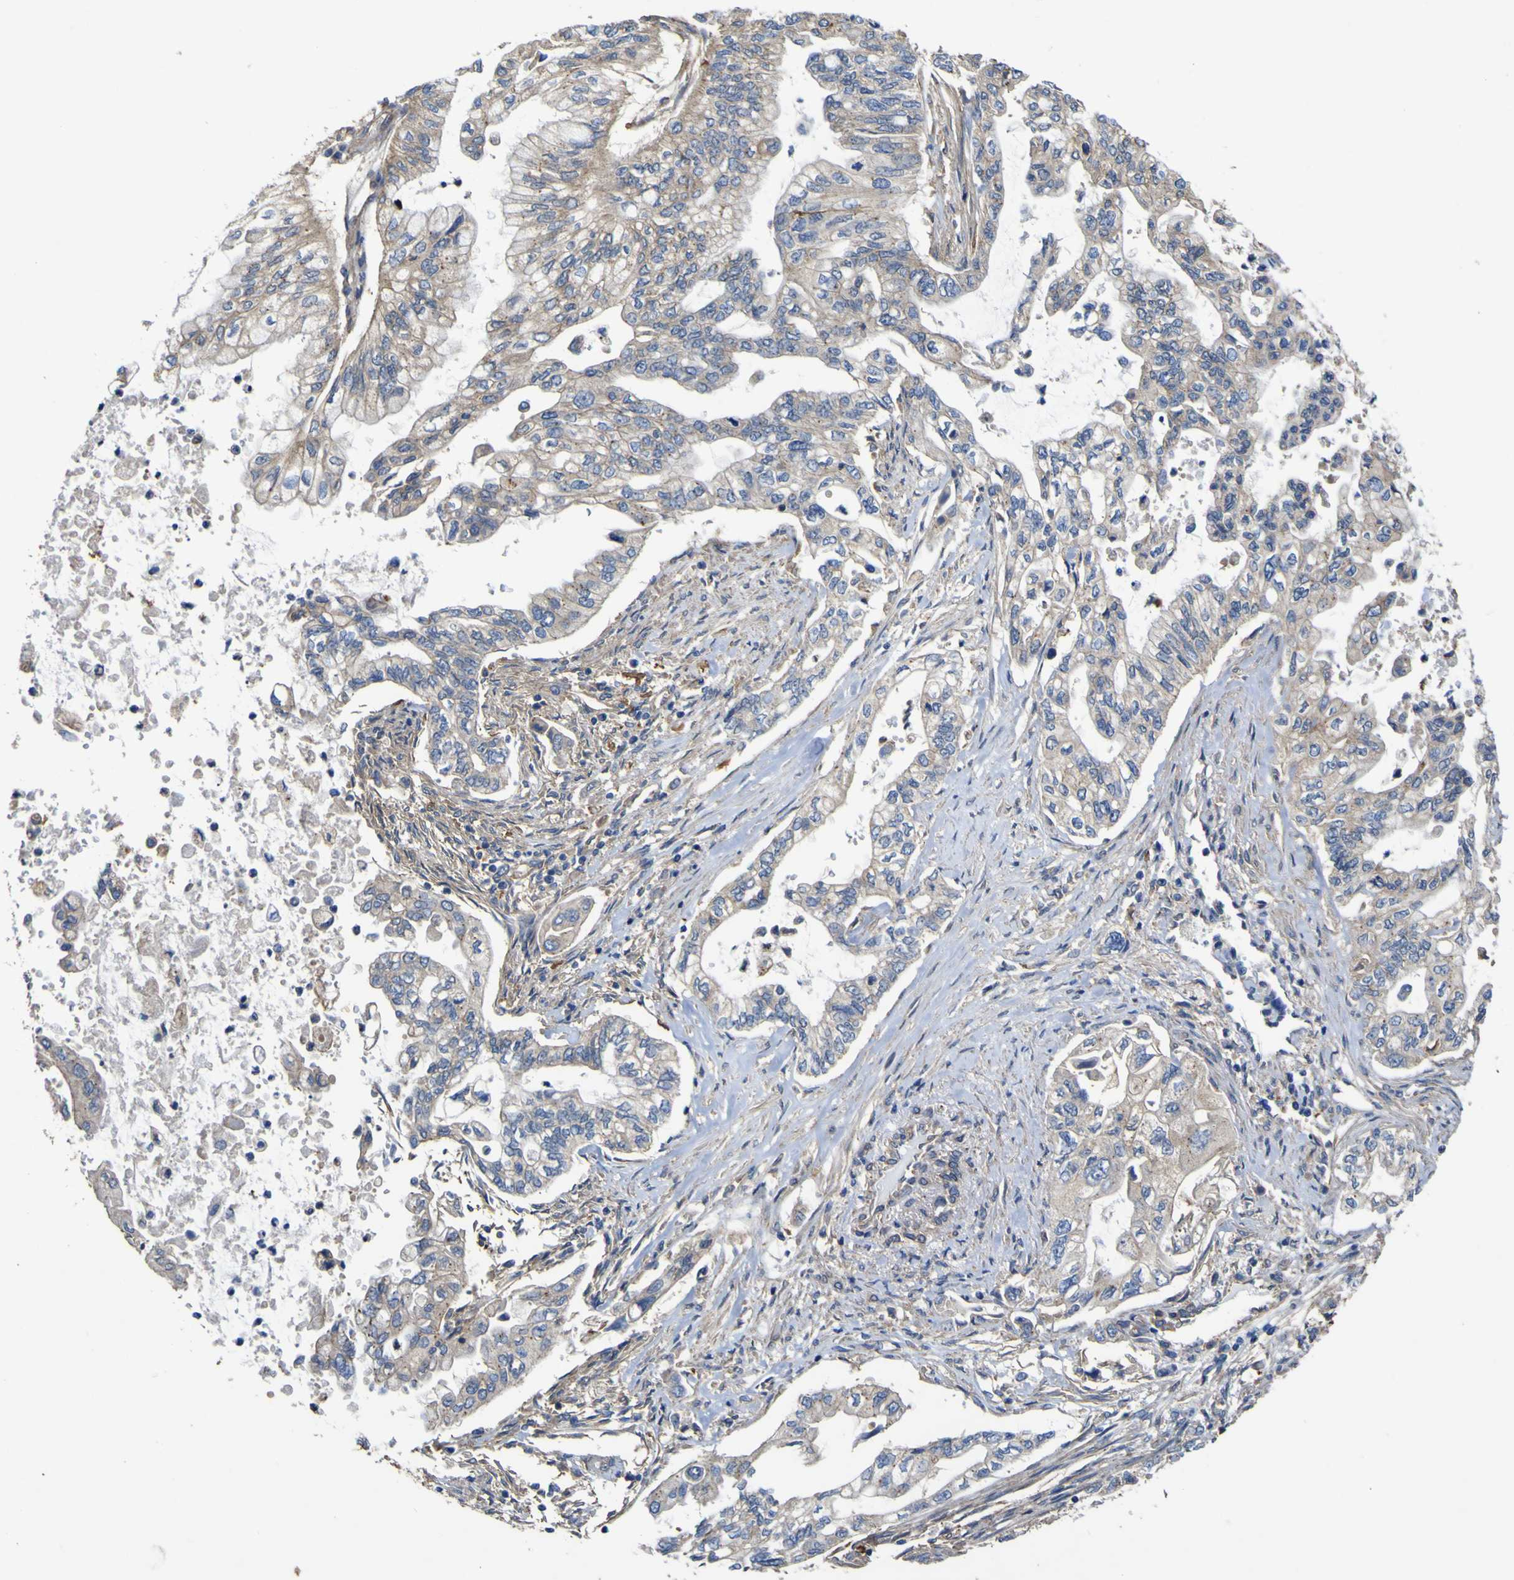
{"staining": {"intensity": "weak", "quantity": ">75%", "location": "cytoplasmic/membranous"}, "tissue": "pancreatic cancer", "cell_type": "Tumor cells", "image_type": "cancer", "snomed": [{"axis": "morphology", "description": "Normal tissue, NOS"}, {"axis": "topography", "description": "Pancreas"}], "caption": "Protein positivity by immunohistochemistry displays weak cytoplasmic/membranous staining in approximately >75% of tumor cells in pancreatic cancer. (IHC, brightfield microscopy, high magnification).", "gene": "TNFSF15", "patient": {"sex": "male", "age": 42}}